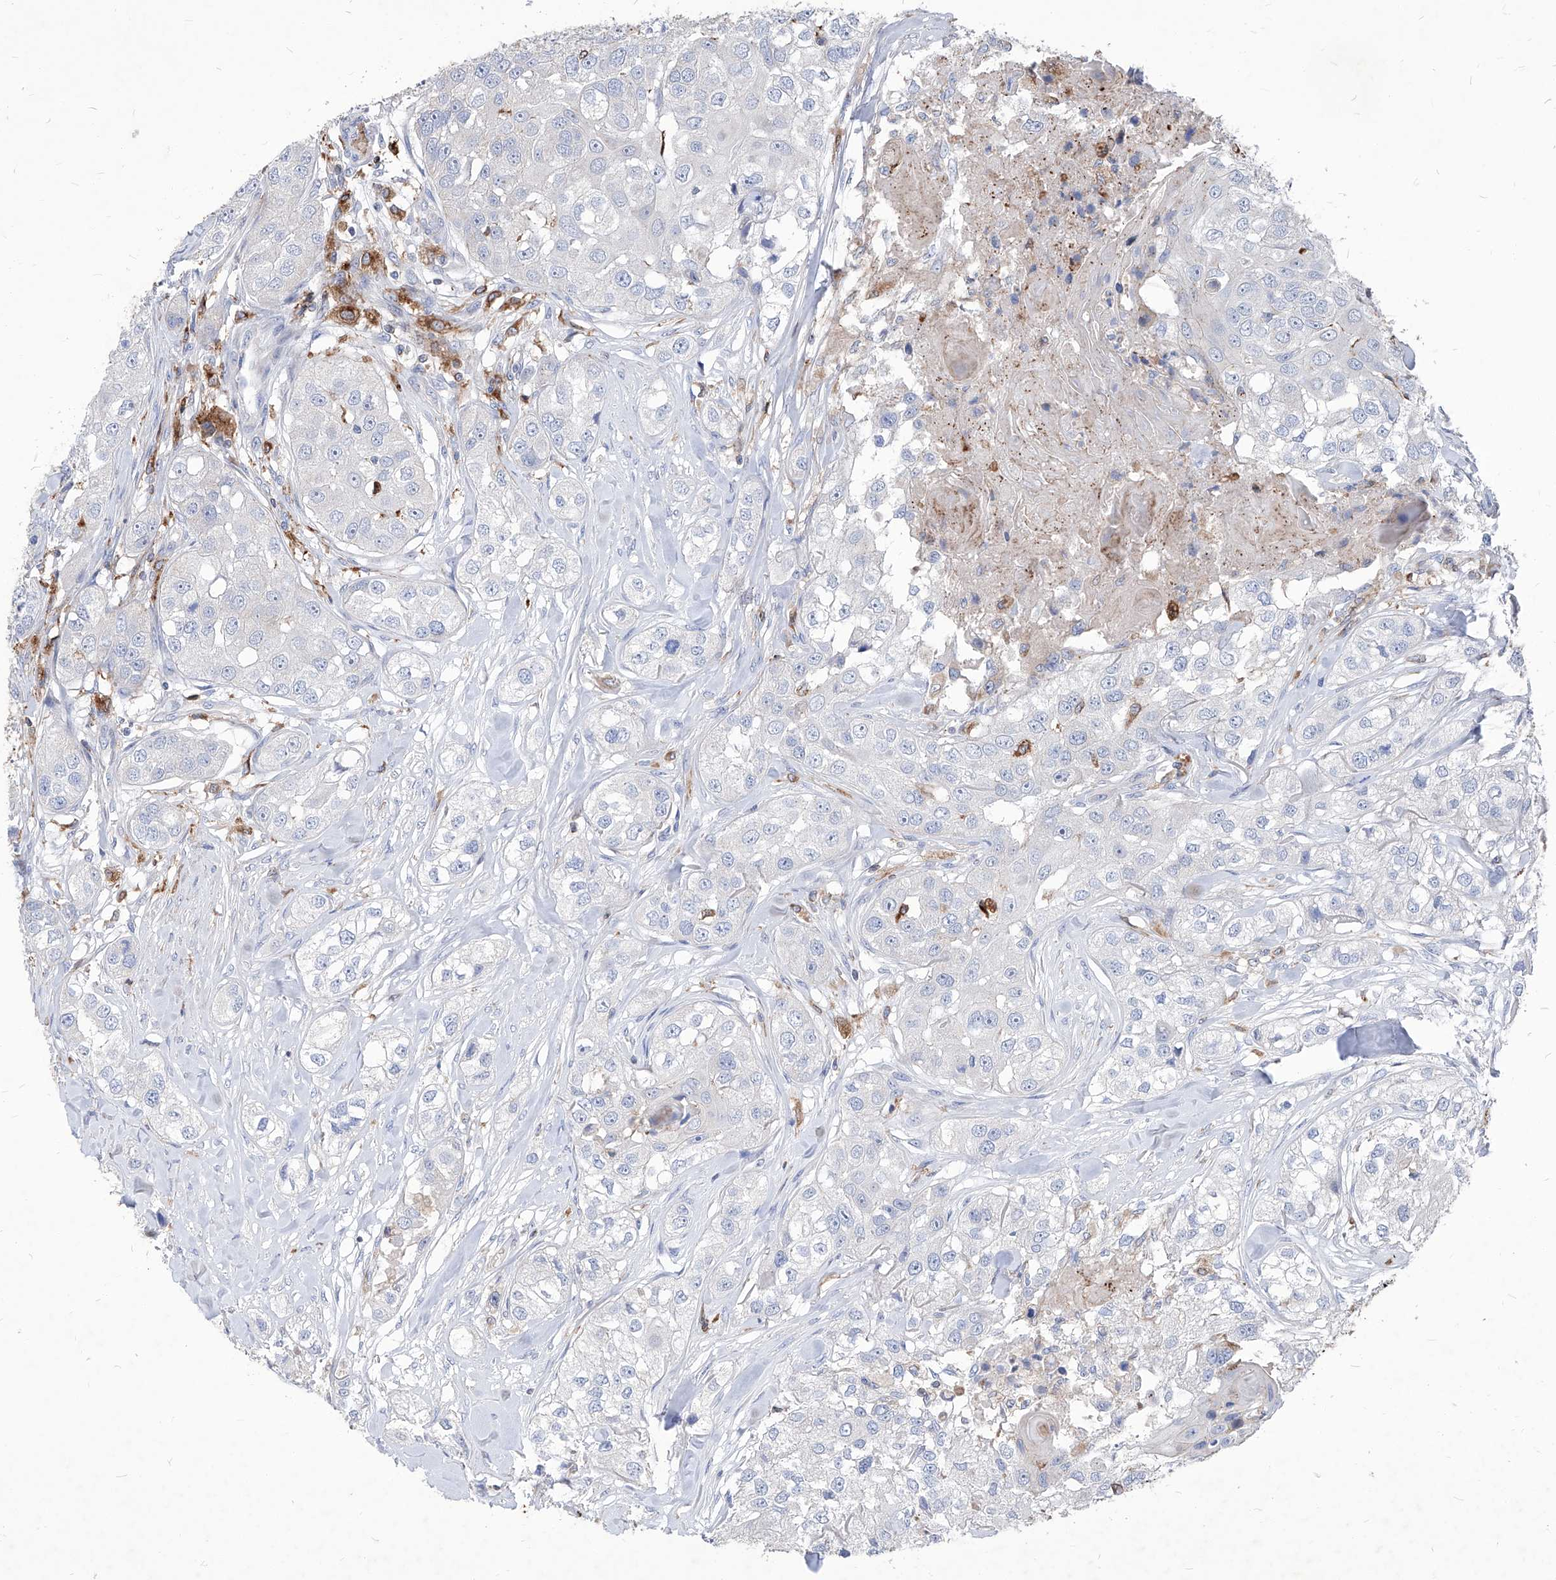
{"staining": {"intensity": "negative", "quantity": "none", "location": "none"}, "tissue": "head and neck cancer", "cell_type": "Tumor cells", "image_type": "cancer", "snomed": [{"axis": "morphology", "description": "Normal tissue, NOS"}, {"axis": "morphology", "description": "Squamous cell carcinoma, NOS"}, {"axis": "topography", "description": "Skeletal muscle"}, {"axis": "topography", "description": "Head-Neck"}], "caption": "Protein analysis of head and neck squamous cell carcinoma reveals no significant expression in tumor cells. (Stains: DAB (3,3'-diaminobenzidine) immunohistochemistry (IHC) with hematoxylin counter stain, Microscopy: brightfield microscopy at high magnification).", "gene": "UBOX5", "patient": {"sex": "male", "age": 51}}